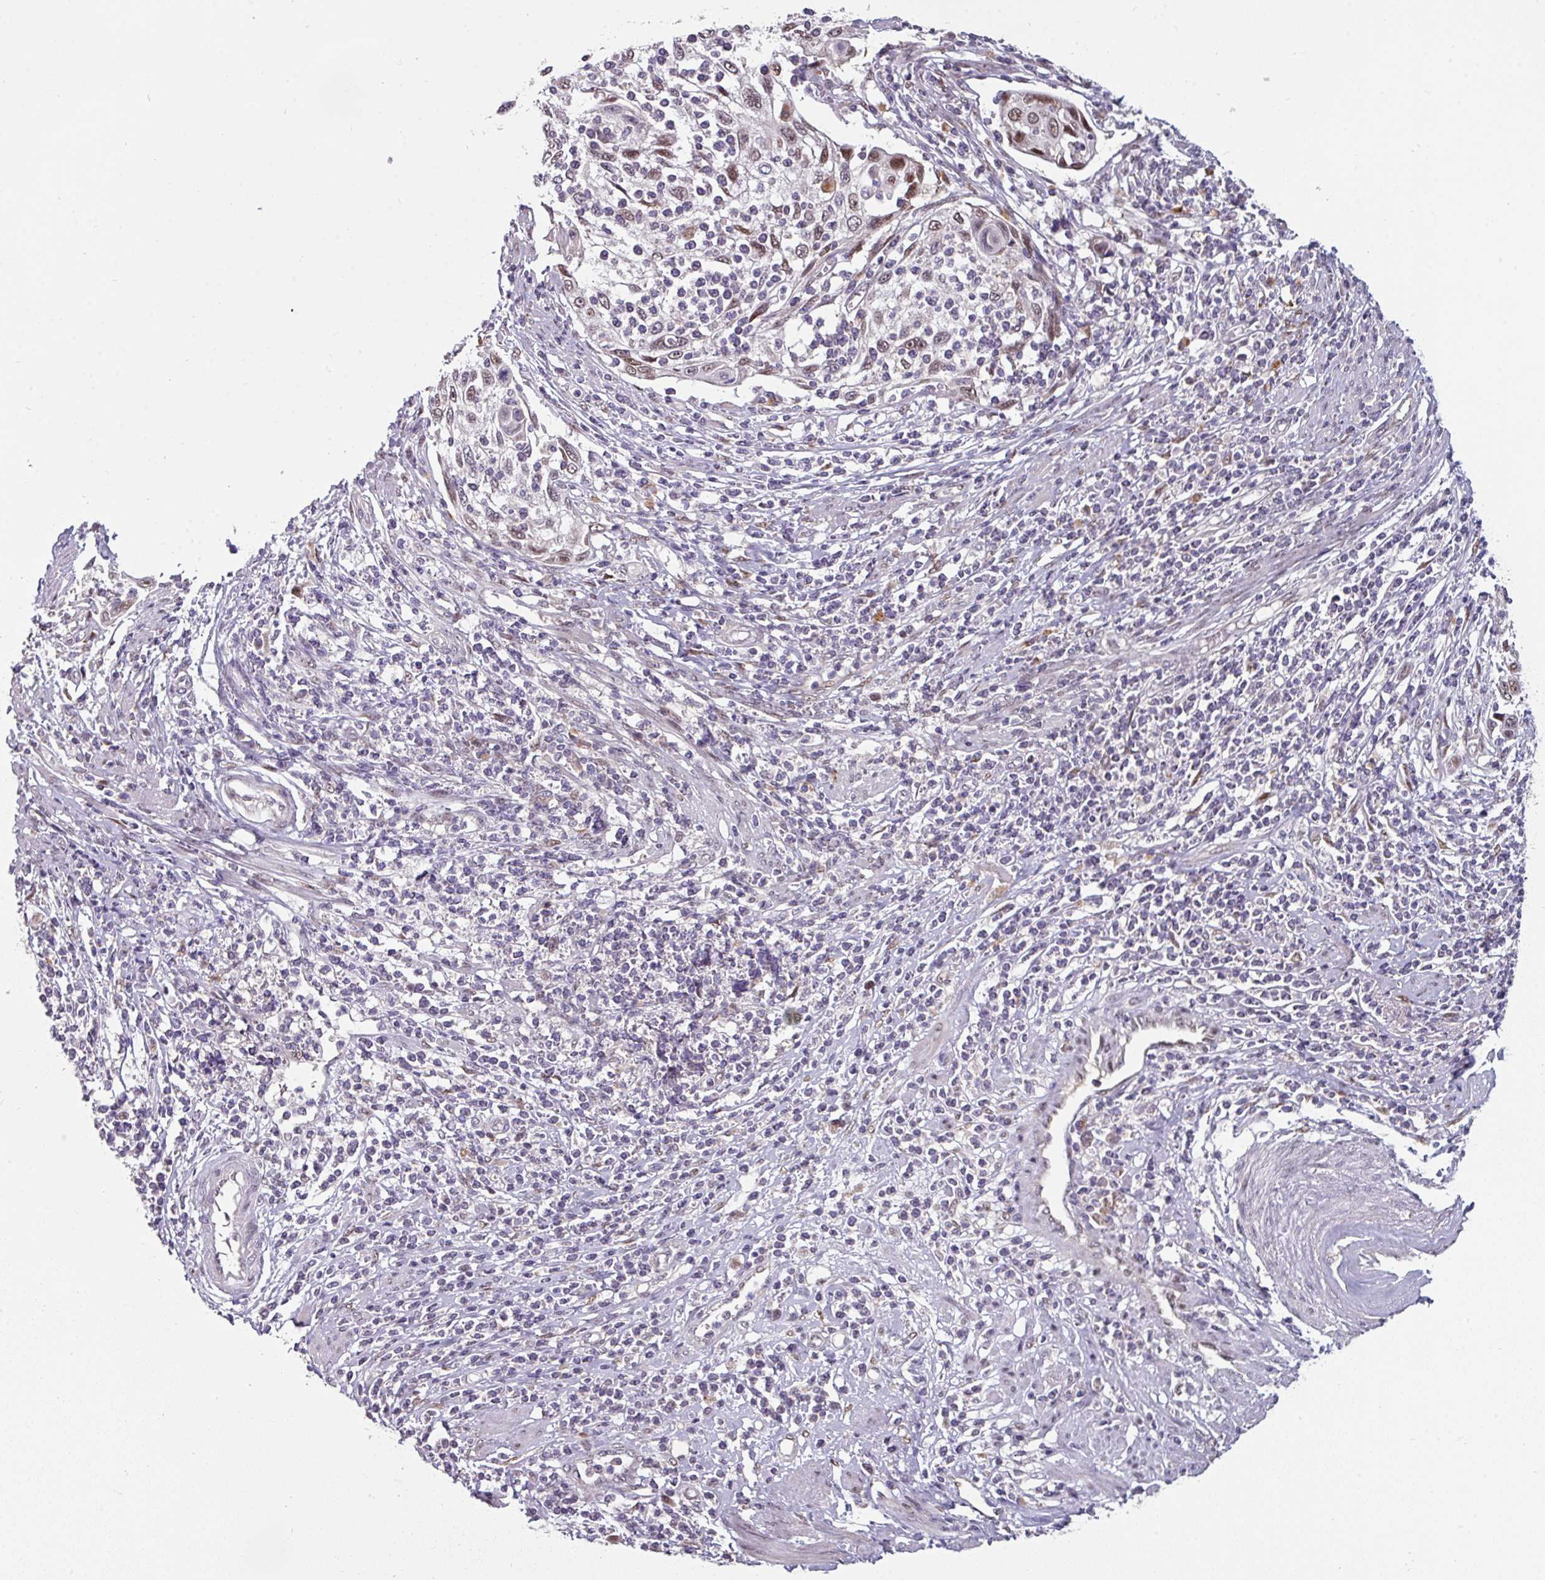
{"staining": {"intensity": "weak", "quantity": "<25%", "location": "nuclear"}, "tissue": "cervical cancer", "cell_type": "Tumor cells", "image_type": "cancer", "snomed": [{"axis": "morphology", "description": "Squamous cell carcinoma, NOS"}, {"axis": "topography", "description": "Cervix"}], "caption": "Cervical cancer (squamous cell carcinoma) was stained to show a protein in brown. There is no significant positivity in tumor cells. (DAB IHC visualized using brightfield microscopy, high magnification).", "gene": "SWSAP1", "patient": {"sex": "female", "age": 70}}